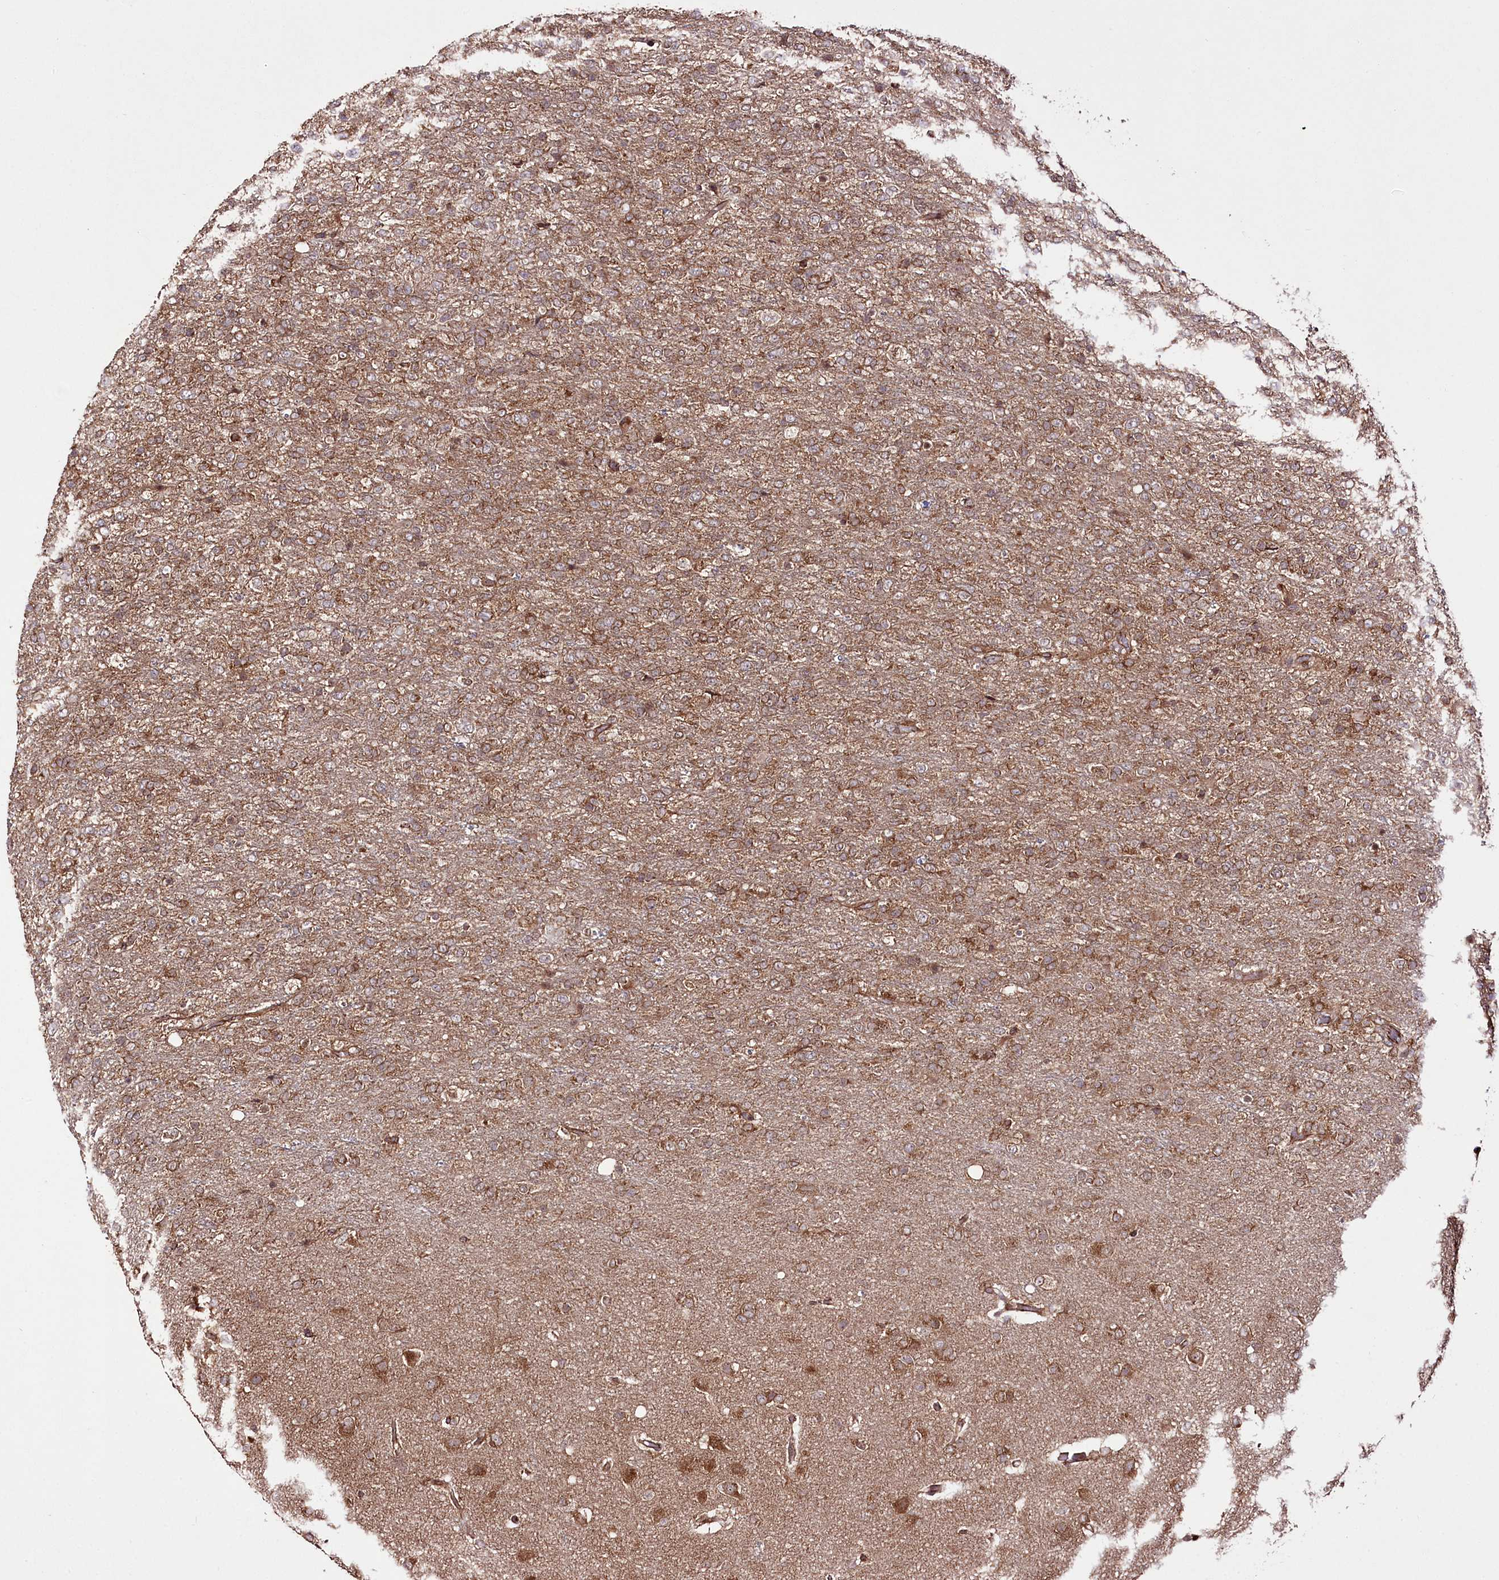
{"staining": {"intensity": "moderate", "quantity": ">75%", "location": "cytoplasmic/membranous"}, "tissue": "glioma", "cell_type": "Tumor cells", "image_type": "cancer", "snomed": [{"axis": "morphology", "description": "Glioma, malignant, High grade"}, {"axis": "topography", "description": "Brain"}], "caption": "IHC staining of malignant glioma (high-grade), which reveals medium levels of moderate cytoplasmic/membranous staining in about >75% of tumor cells indicating moderate cytoplasmic/membranous protein staining. The staining was performed using DAB (3,3'-diaminobenzidine) (brown) for protein detection and nuclei were counterstained in hematoxylin (blue).", "gene": "DHX29", "patient": {"sex": "female", "age": 74}}